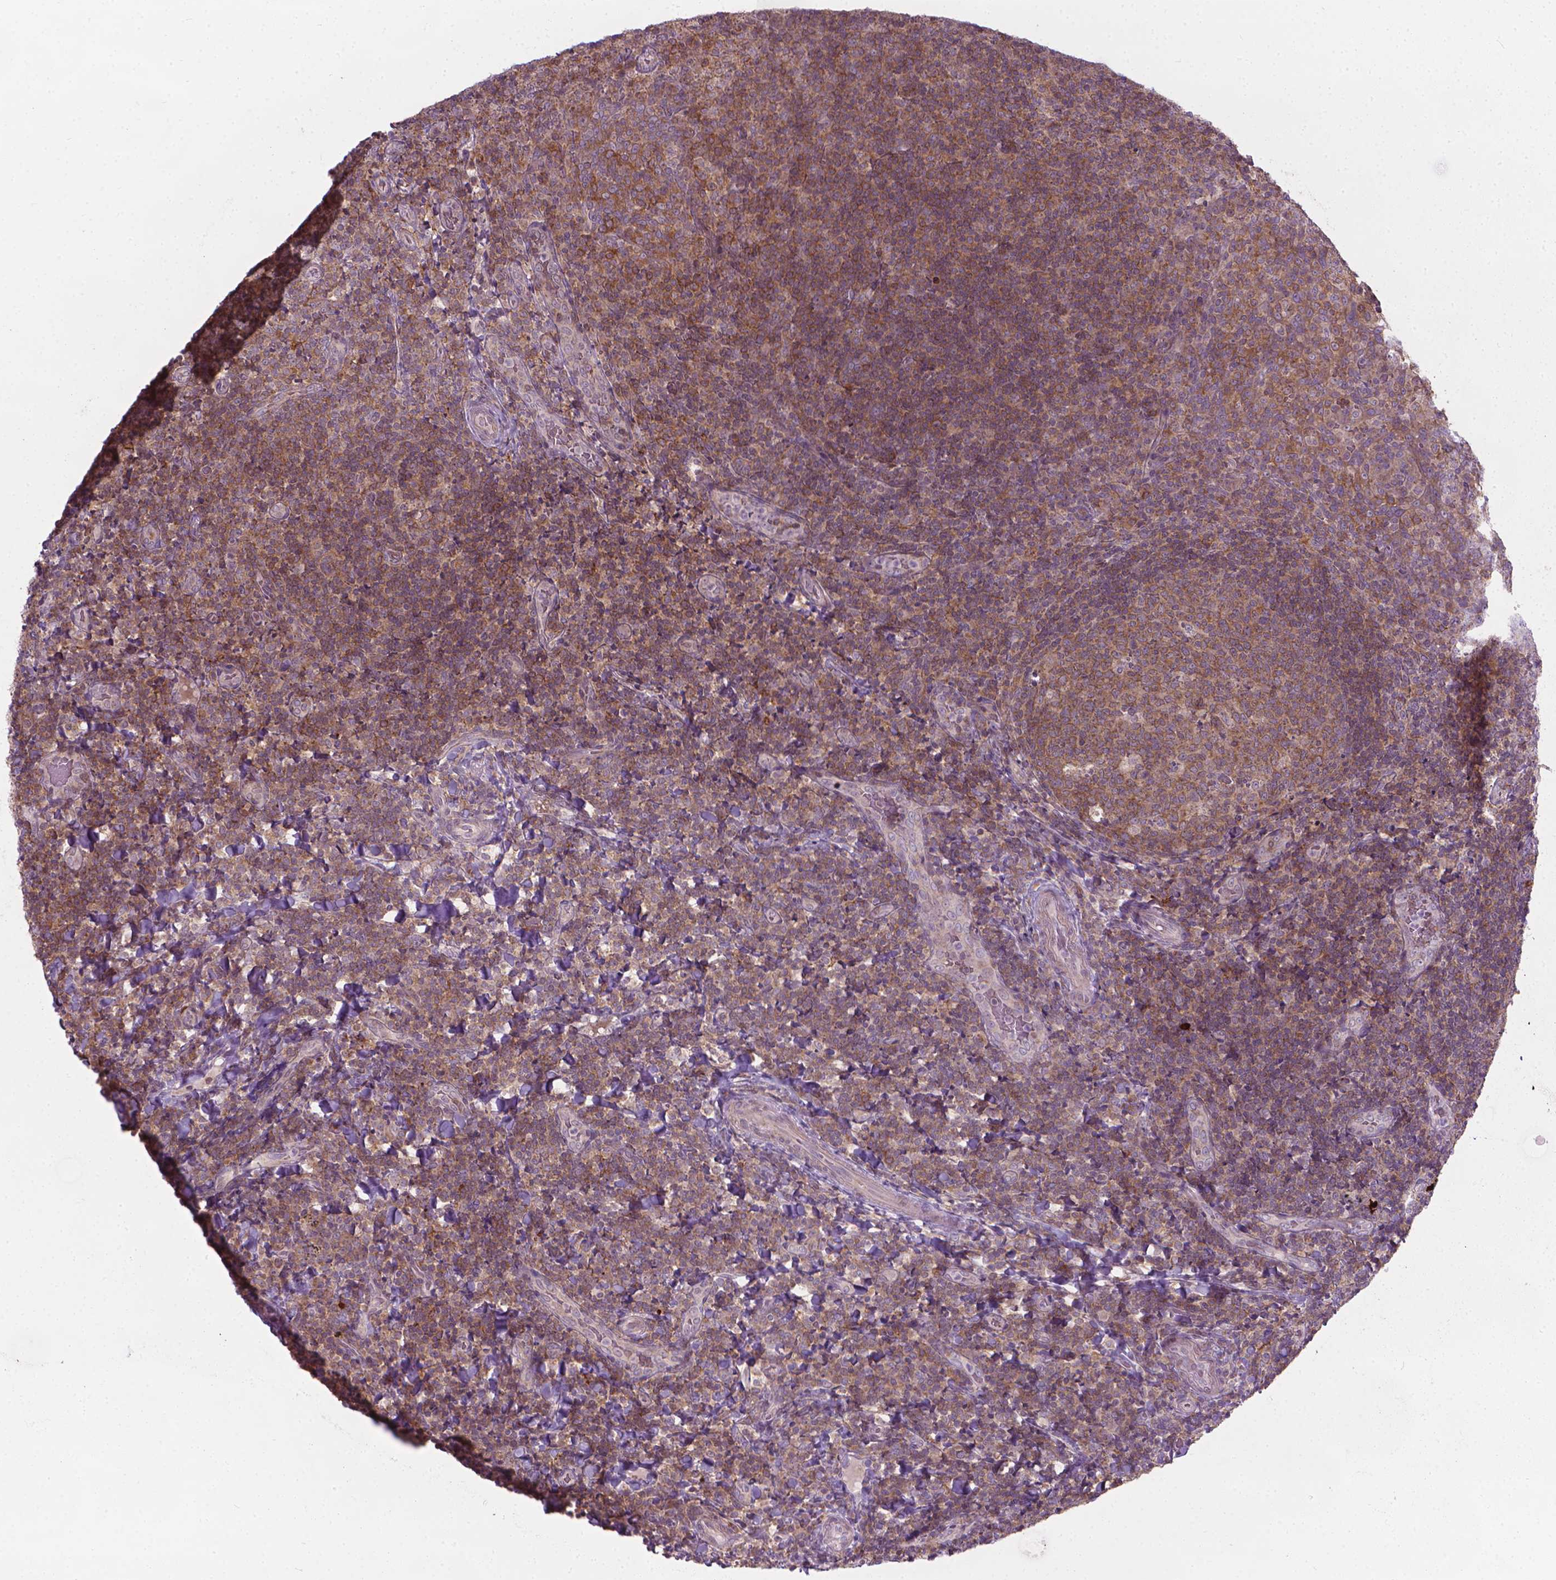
{"staining": {"intensity": "moderate", "quantity": ">75%", "location": "cytoplasmic/membranous"}, "tissue": "tonsil", "cell_type": "Germinal center cells", "image_type": "normal", "snomed": [{"axis": "morphology", "description": "Normal tissue, NOS"}, {"axis": "topography", "description": "Tonsil"}], "caption": "Germinal center cells reveal moderate cytoplasmic/membranous staining in about >75% of cells in benign tonsil.", "gene": "PRAG1", "patient": {"sex": "male", "age": 17}}